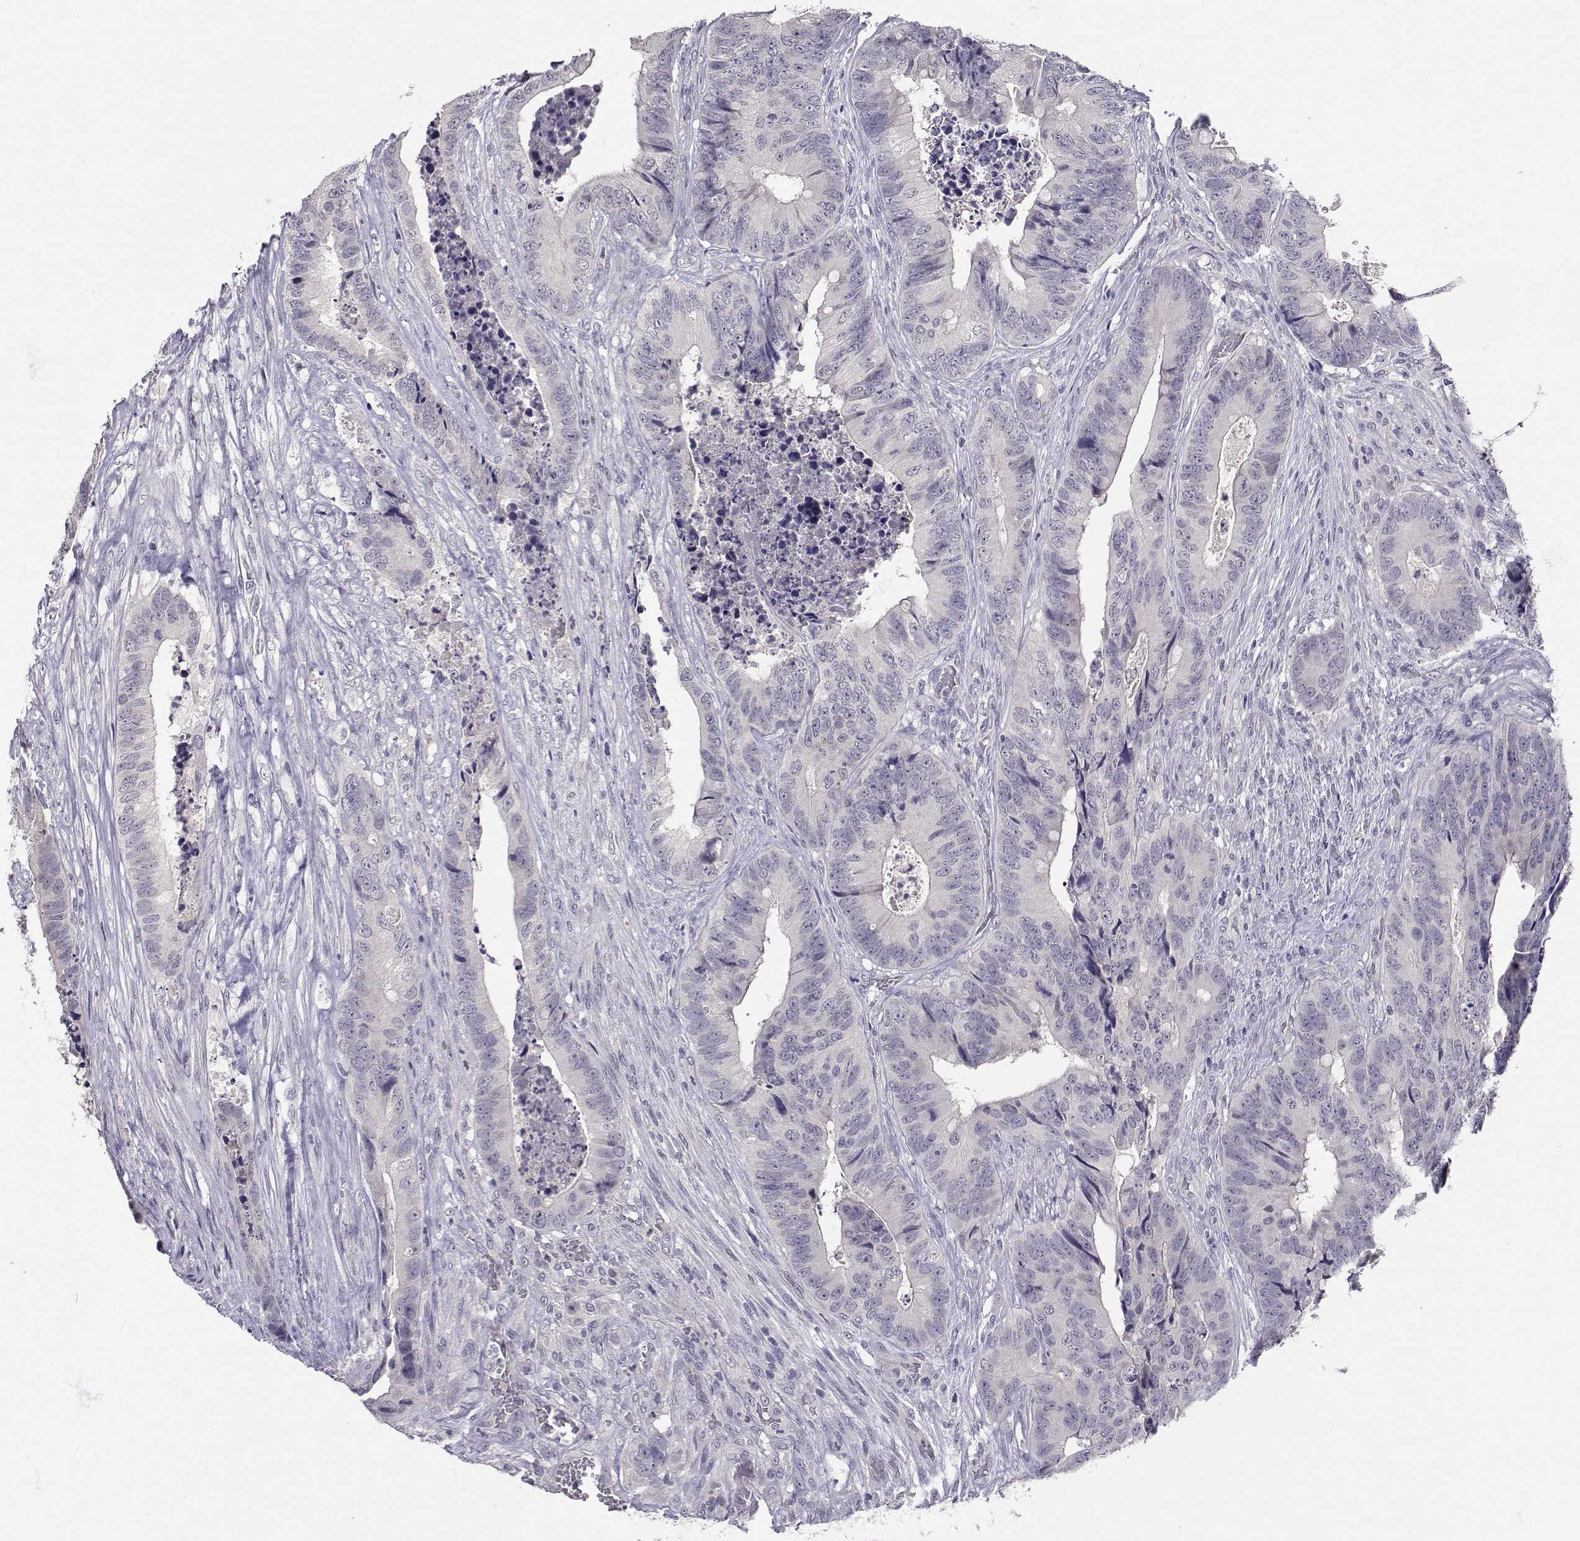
{"staining": {"intensity": "negative", "quantity": "none", "location": "none"}, "tissue": "colorectal cancer", "cell_type": "Tumor cells", "image_type": "cancer", "snomed": [{"axis": "morphology", "description": "Adenocarcinoma, NOS"}, {"axis": "topography", "description": "Colon"}], "caption": "This is an immunohistochemistry (IHC) histopathology image of colorectal adenocarcinoma. There is no positivity in tumor cells.", "gene": "SLC6A3", "patient": {"sex": "male", "age": 84}}